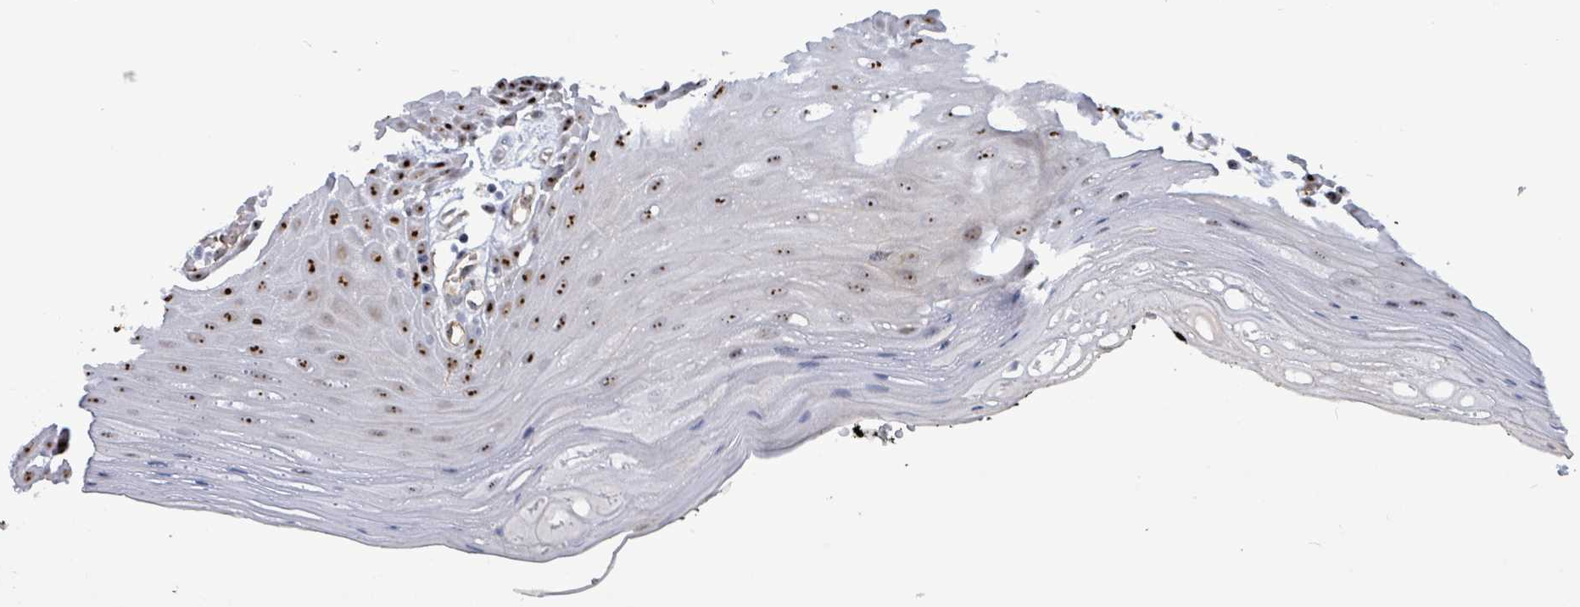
{"staining": {"intensity": "strong", "quantity": ">75%", "location": "nuclear"}, "tissue": "oral mucosa", "cell_type": "Squamous epithelial cells", "image_type": "normal", "snomed": [{"axis": "morphology", "description": "Normal tissue, NOS"}, {"axis": "topography", "description": "Oral tissue"}, {"axis": "topography", "description": "Tounge, NOS"}], "caption": "Human oral mucosa stained with a brown dye demonstrates strong nuclear positive staining in approximately >75% of squamous epithelial cells.", "gene": "RRN3", "patient": {"sex": "female", "age": 59}}